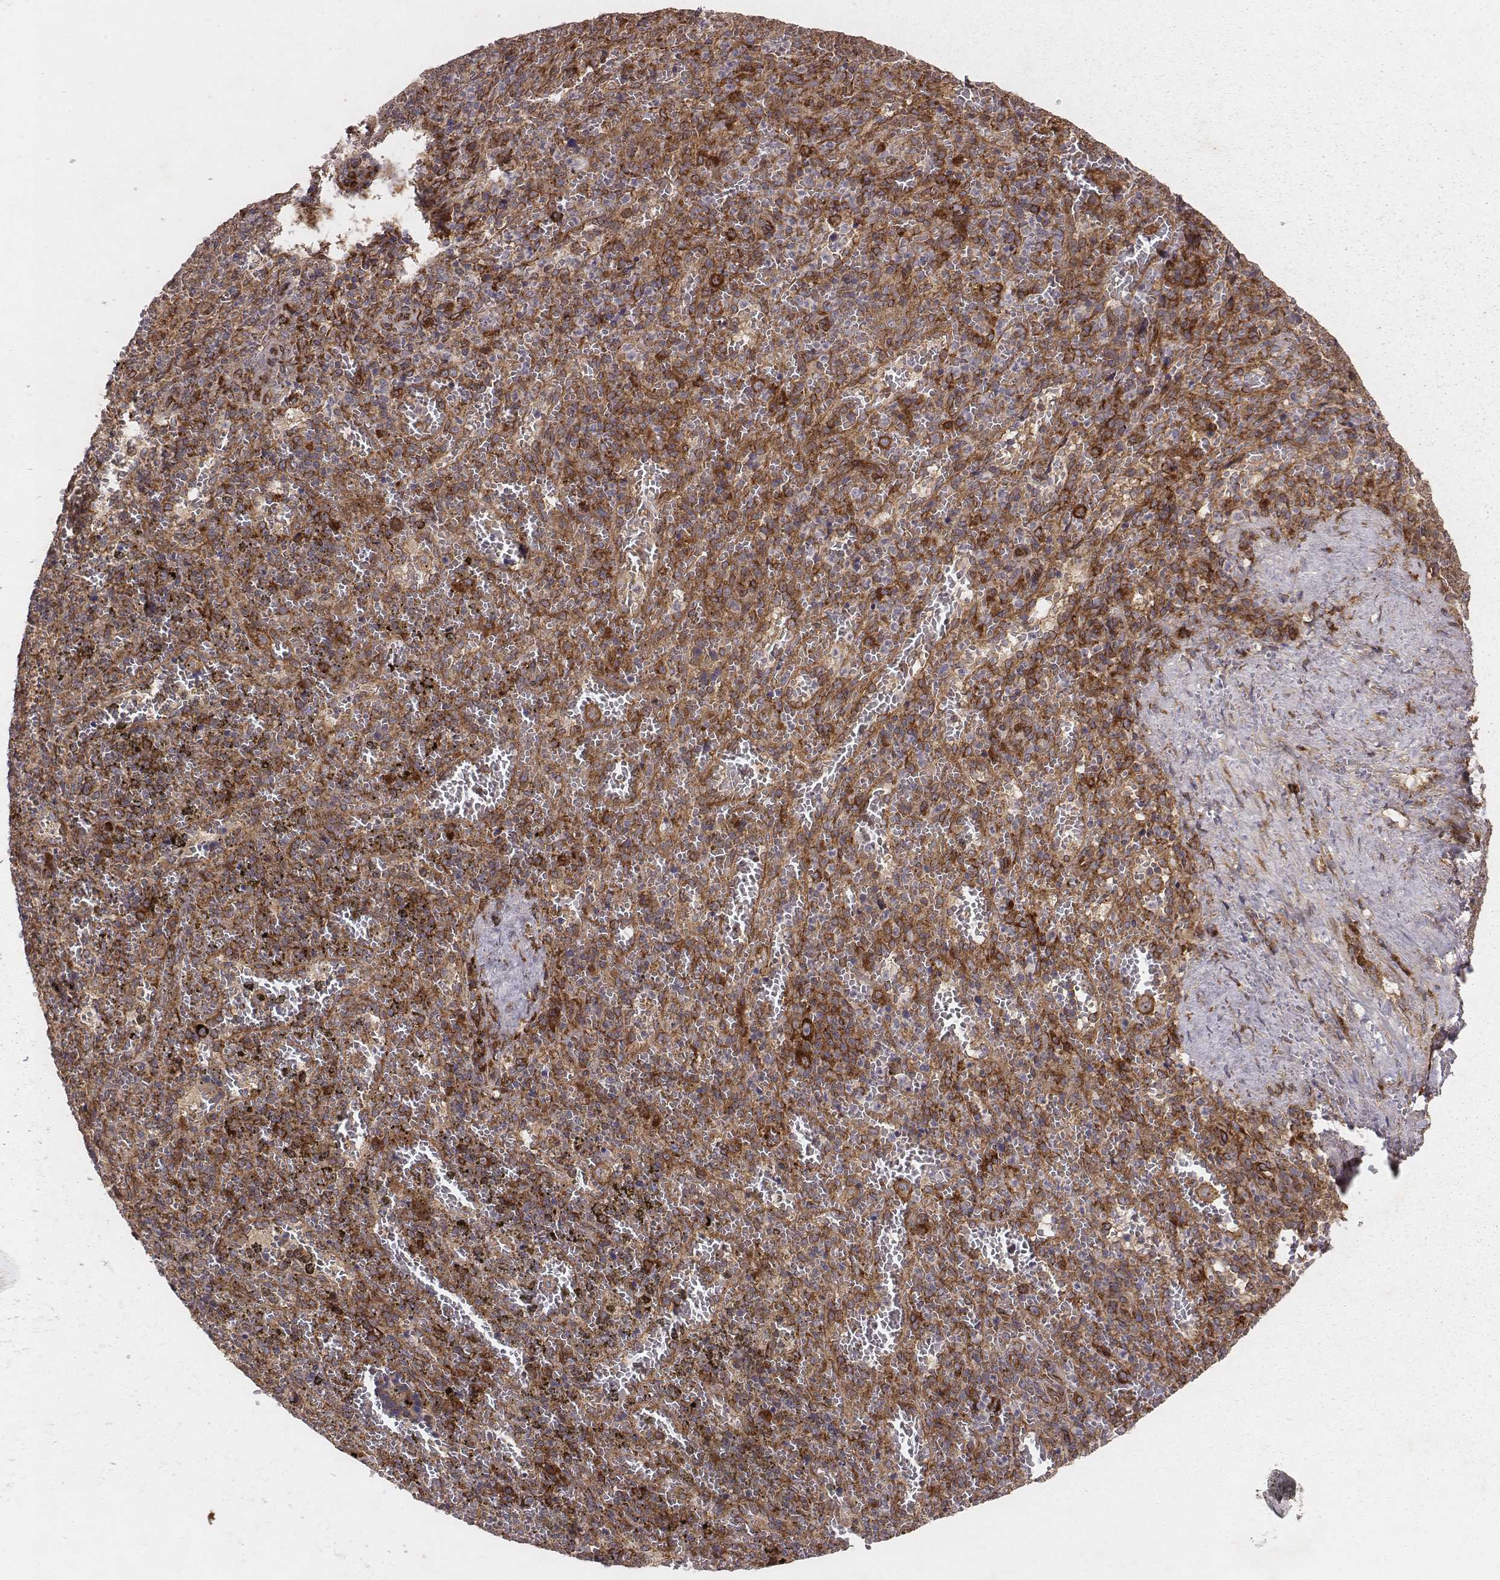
{"staining": {"intensity": "strong", "quantity": ">75%", "location": "cytoplasmic/membranous"}, "tissue": "spleen", "cell_type": "Cells in red pulp", "image_type": "normal", "snomed": [{"axis": "morphology", "description": "Normal tissue, NOS"}, {"axis": "topography", "description": "Spleen"}], "caption": "Cells in red pulp exhibit high levels of strong cytoplasmic/membranous positivity in about >75% of cells in benign human spleen. The staining is performed using DAB (3,3'-diaminobenzidine) brown chromogen to label protein expression. The nuclei are counter-stained blue using hematoxylin.", "gene": "TXLNA", "patient": {"sex": "female", "age": 50}}